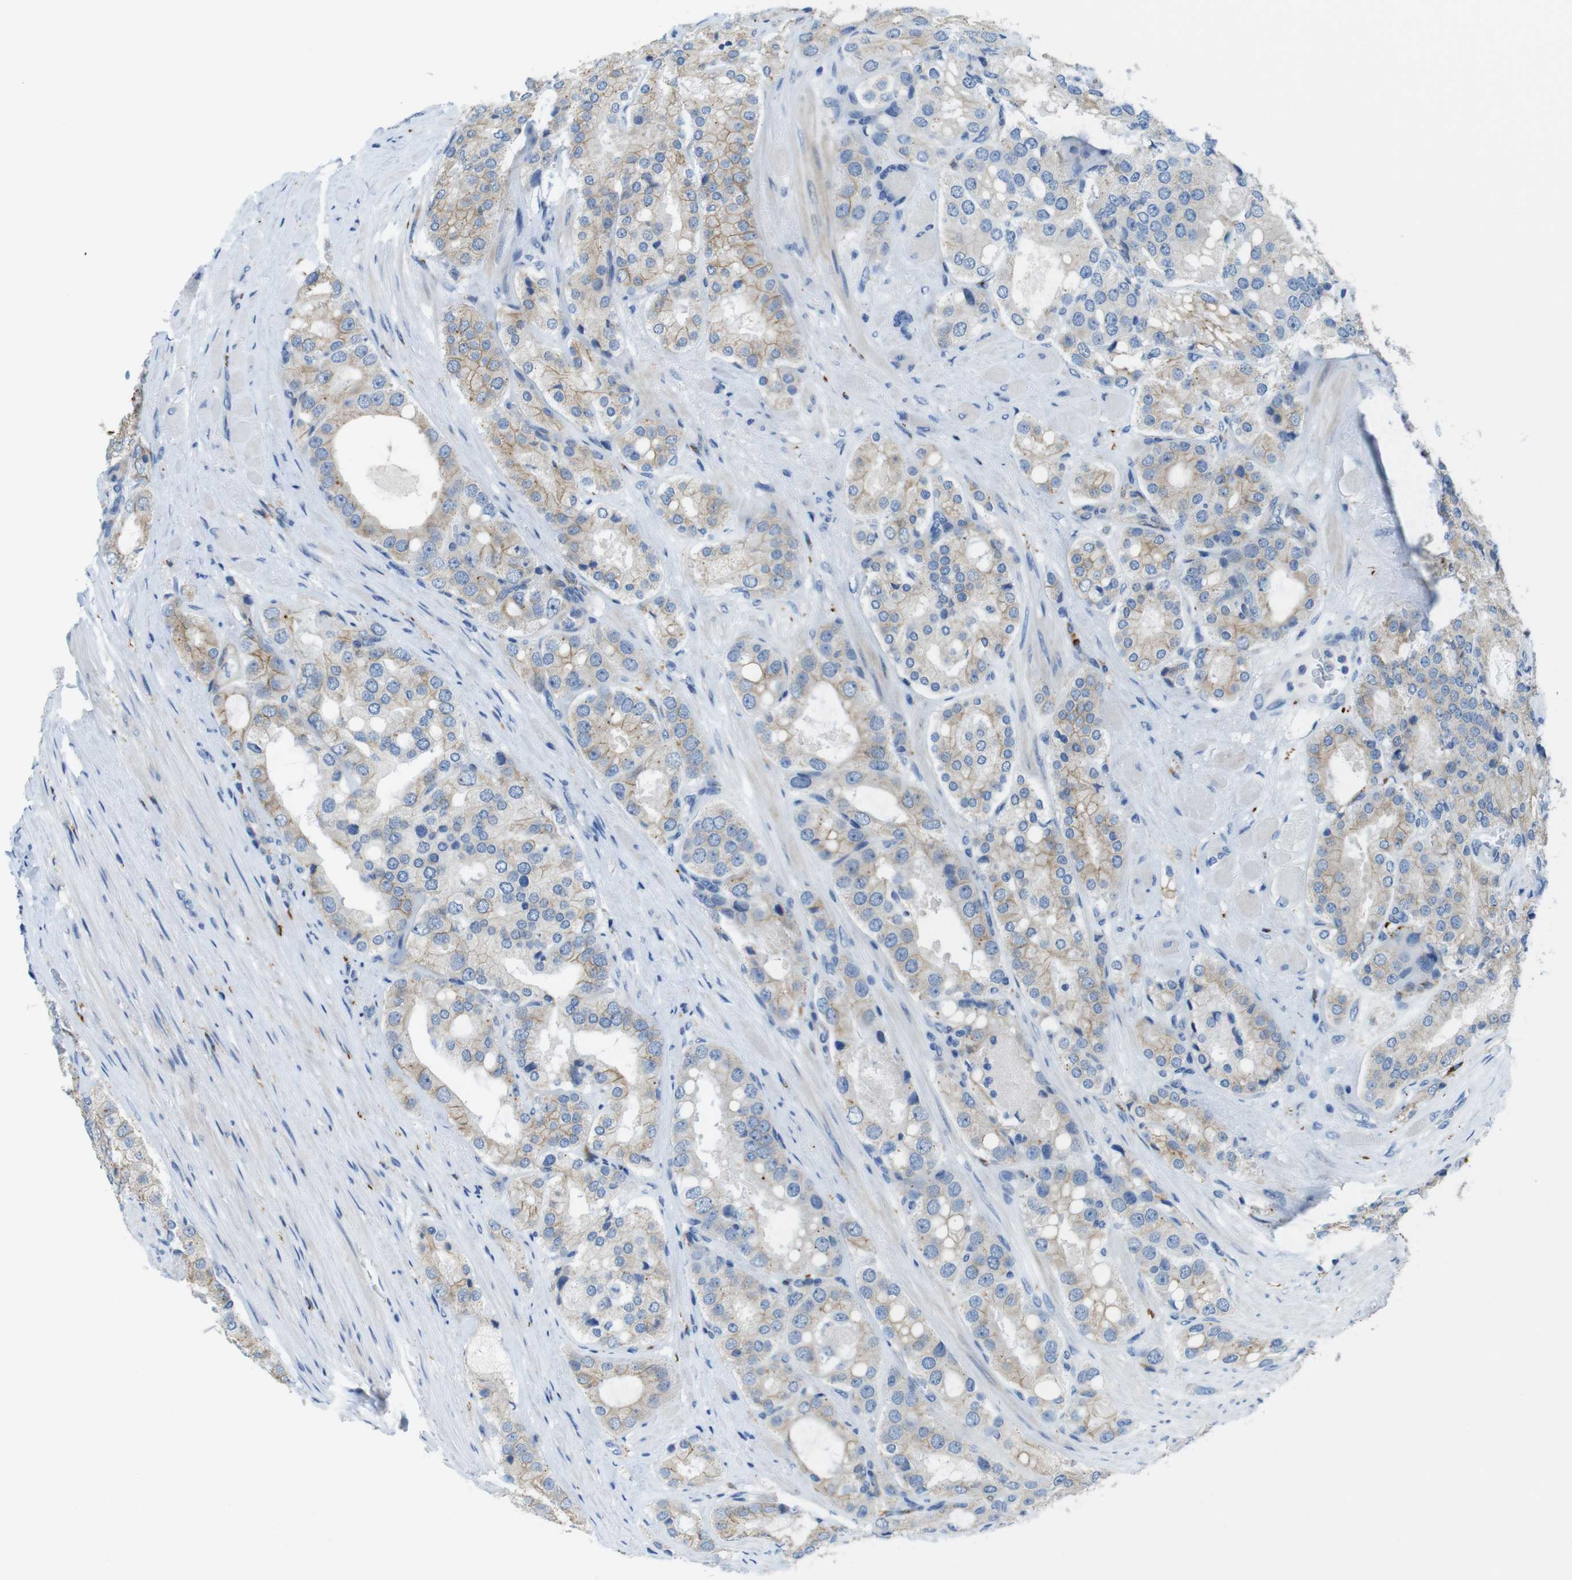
{"staining": {"intensity": "weak", "quantity": "25%-75%", "location": "cytoplasmic/membranous"}, "tissue": "prostate cancer", "cell_type": "Tumor cells", "image_type": "cancer", "snomed": [{"axis": "morphology", "description": "Adenocarcinoma, High grade"}, {"axis": "topography", "description": "Prostate"}], "caption": "Protein analysis of adenocarcinoma (high-grade) (prostate) tissue exhibits weak cytoplasmic/membranous positivity in approximately 25%-75% of tumor cells.", "gene": "CLMN", "patient": {"sex": "male", "age": 65}}